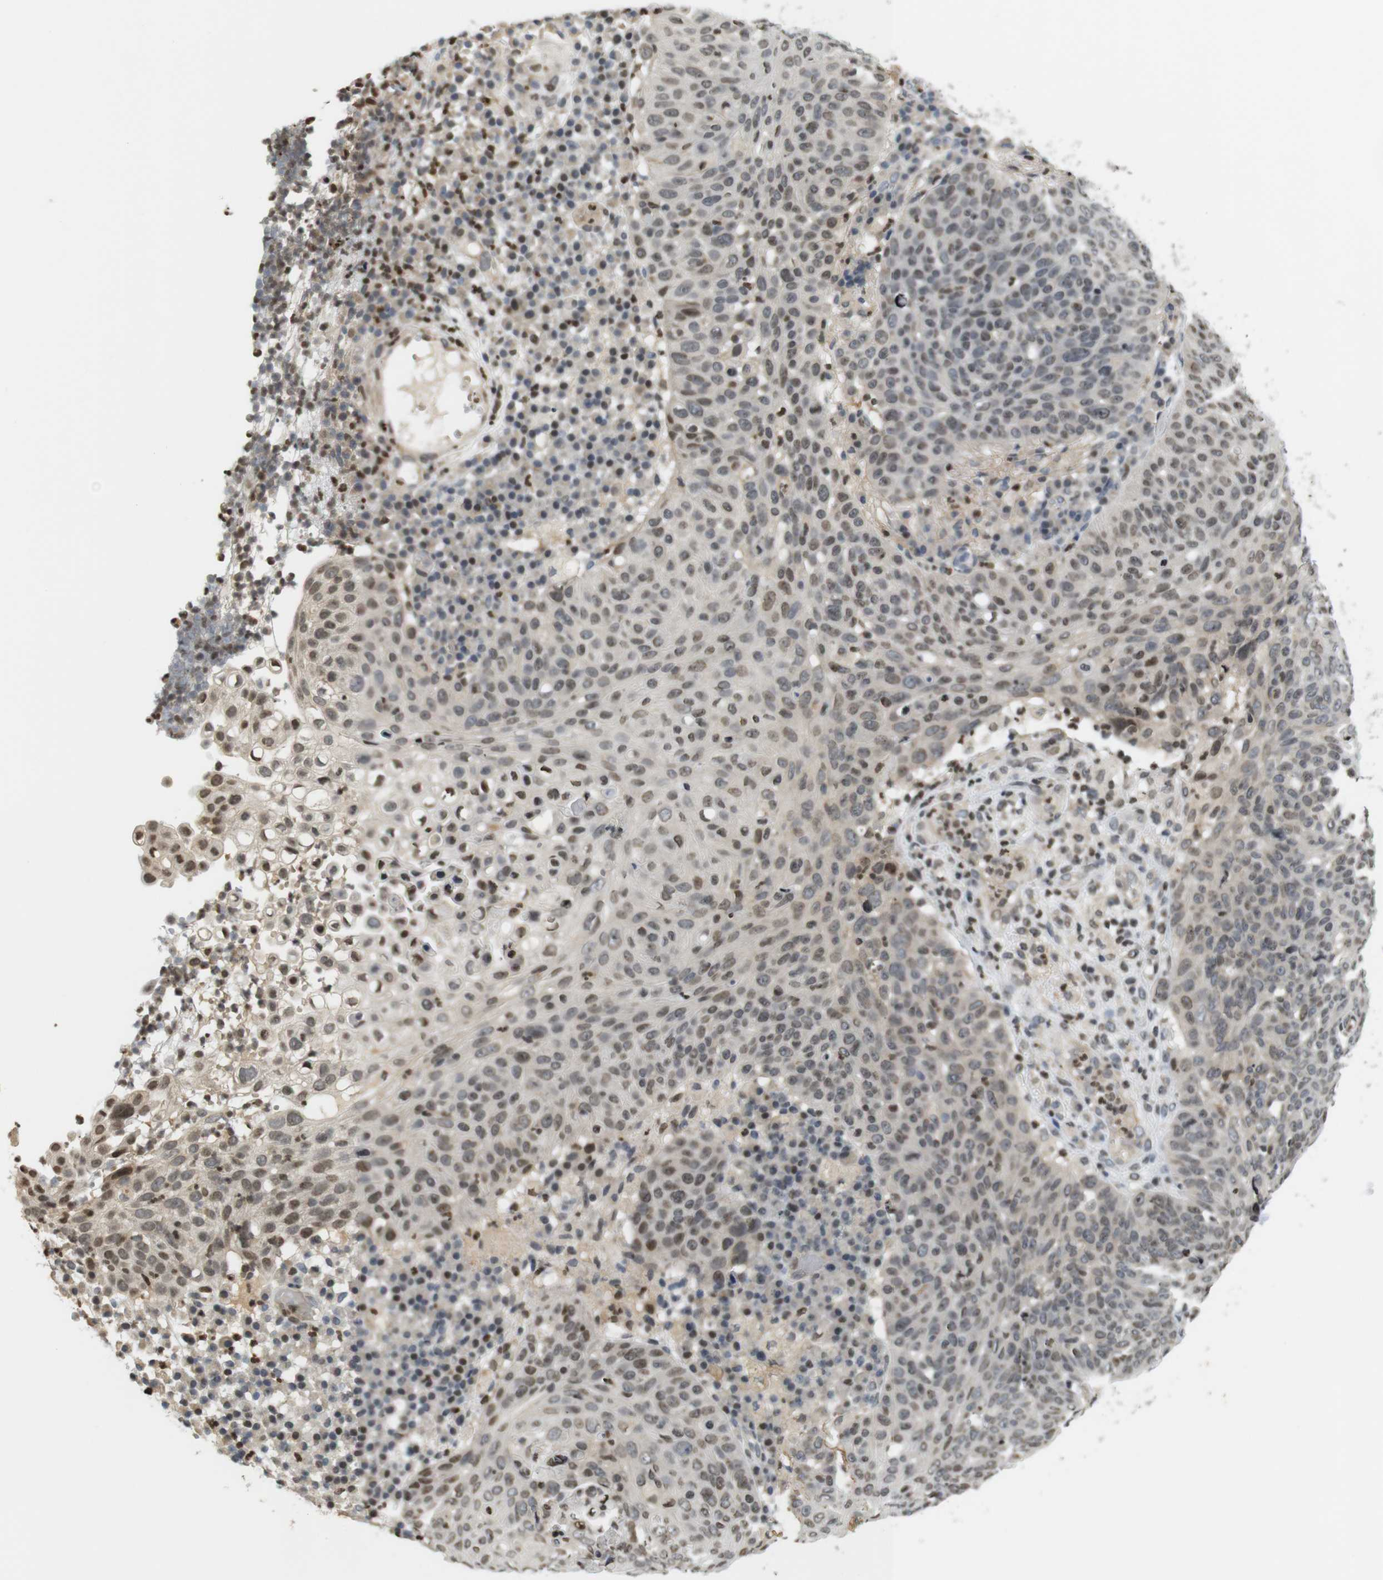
{"staining": {"intensity": "weak", "quantity": "25%-75%", "location": "nuclear"}, "tissue": "skin cancer", "cell_type": "Tumor cells", "image_type": "cancer", "snomed": [{"axis": "morphology", "description": "Squamous cell carcinoma in situ, NOS"}, {"axis": "morphology", "description": "Squamous cell carcinoma, NOS"}, {"axis": "topography", "description": "Skin"}], "caption": "A brown stain shows weak nuclear staining of a protein in skin squamous cell carcinoma tumor cells.", "gene": "MBD1", "patient": {"sex": "male", "age": 93}}